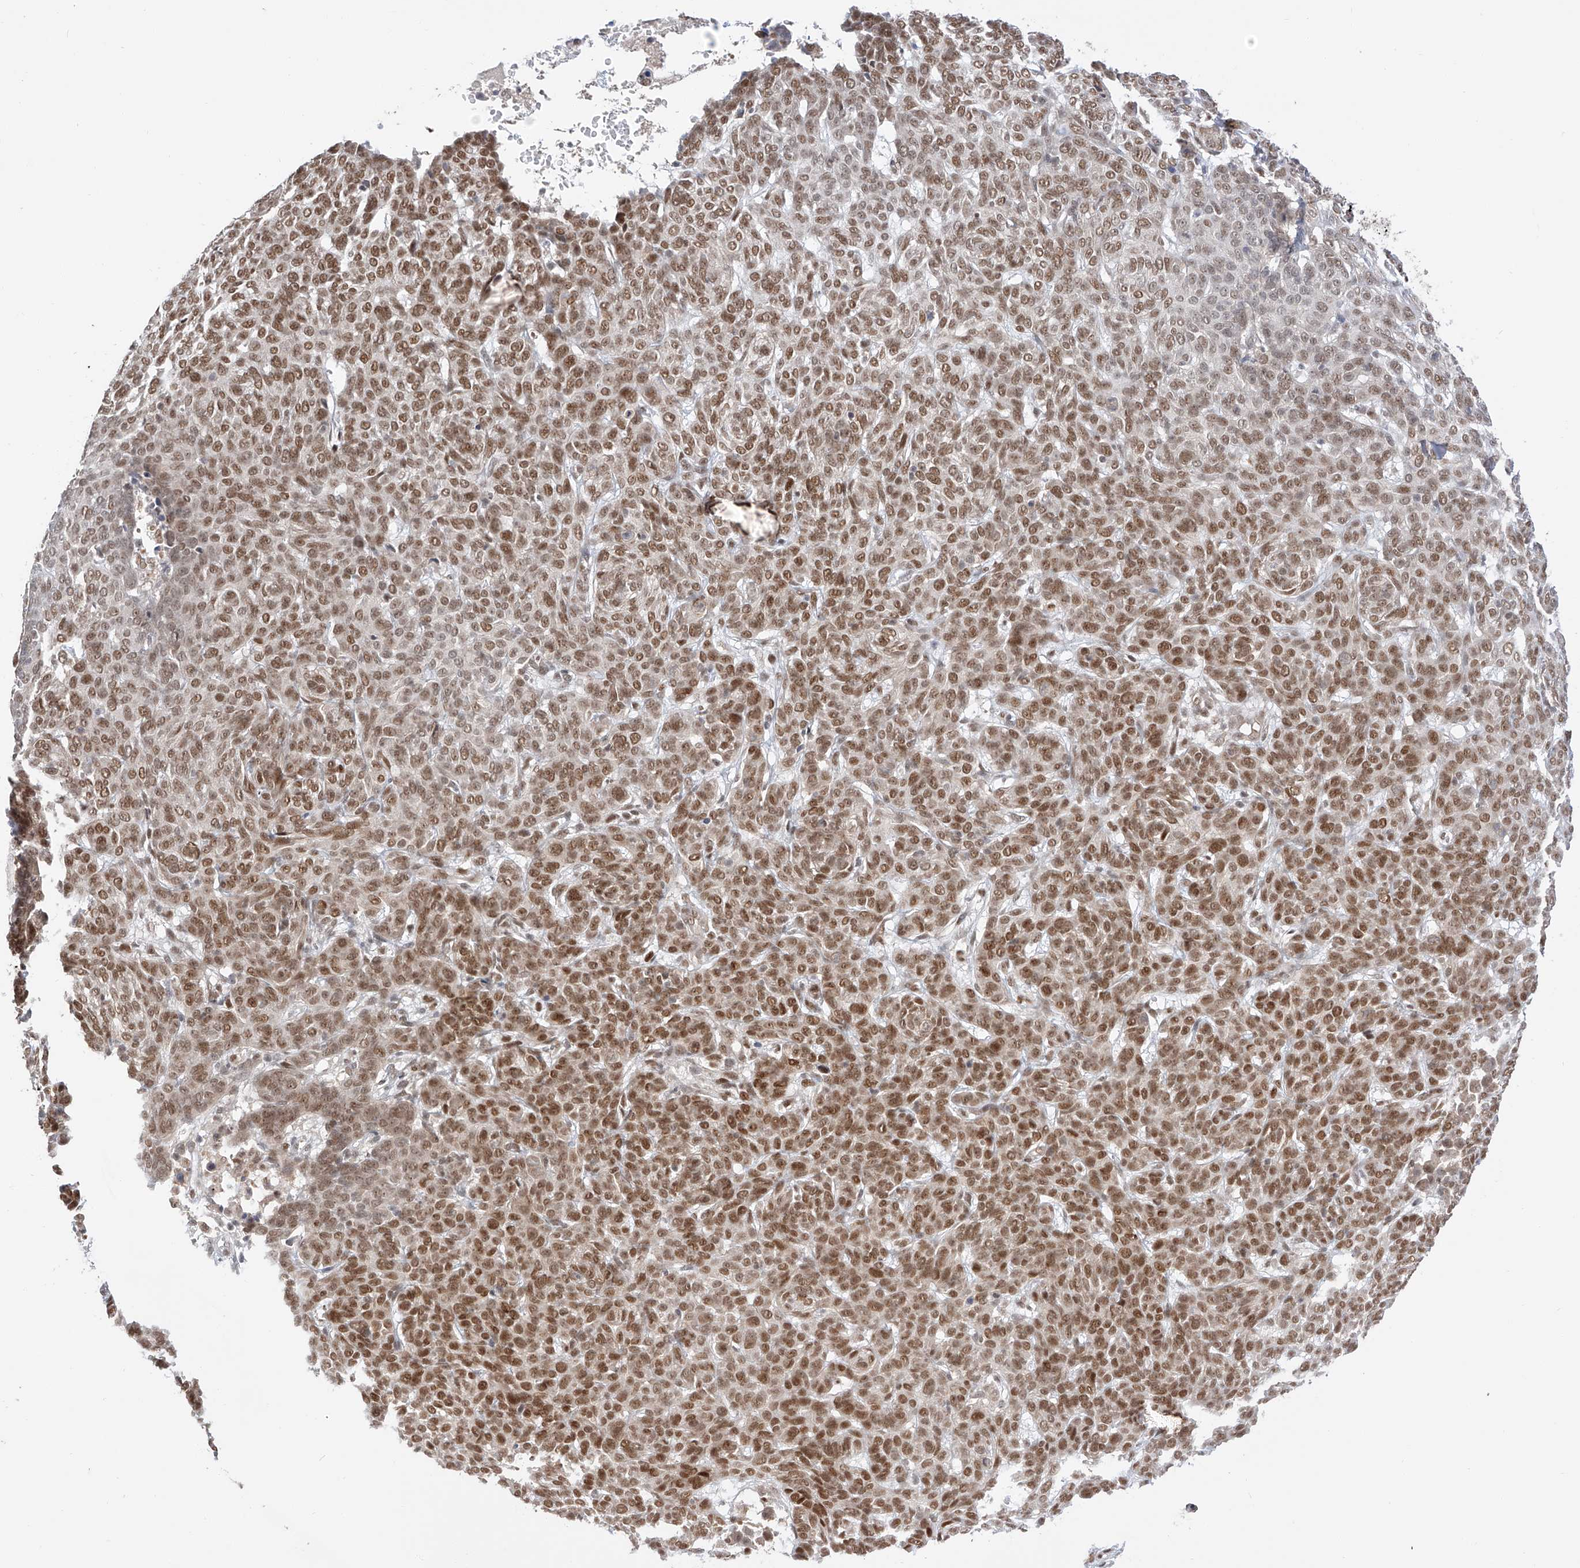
{"staining": {"intensity": "moderate", "quantity": ">75%", "location": "nuclear"}, "tissue": "skin cancer", "cell_type": "Tumor cells", "image_type": "cancer", "snomed": [{"axis": "morphology", "description": "Basal cell carcinoma"}, {"axis": "topography", "description": "Skin"}], "caption": "Immunohistochemical staining of basal cell carcinoma (skin) shows medium levels of moderate nuclear protein staining in approximately >75% of tumor cells.", "gene": "POGK", "patient": {"sex": "male", "age": 85}}